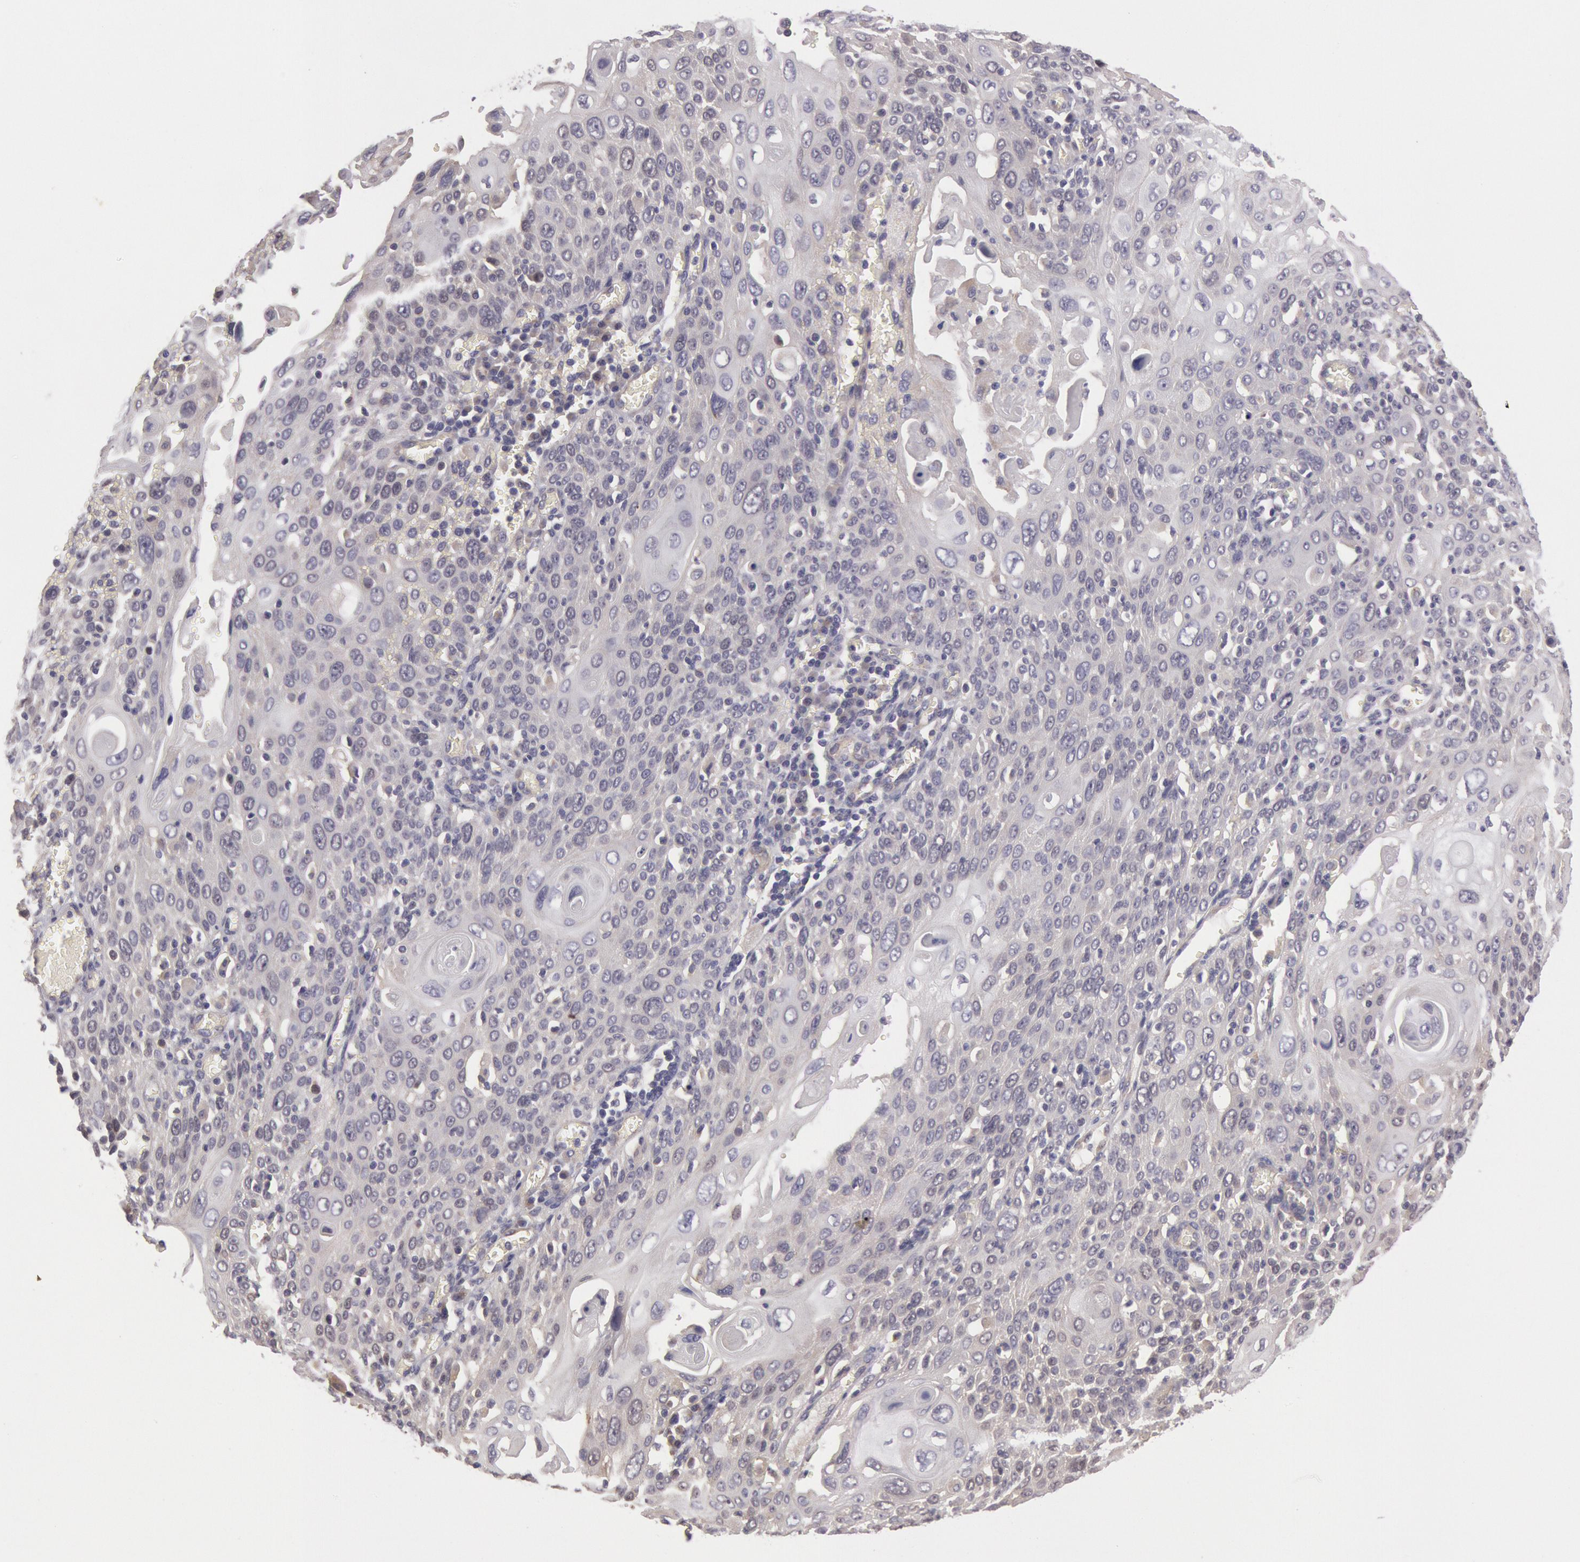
{"staining": {"intensity": "negative", "quantity": "none", "location": "none"}, "tissue": "cervical cancer", "cell_type": "Tumor cells", "image_type": "cancer", "snomed": [{"axis": "morphology", "description": "Squamous cell carcinoma, NOS"}, {"axis": "topography", "description": "Cervix"}], "caption": "A histopathology image of cervical squamous cell carcinoma stained for a protein exhibits no brown staining in tumor cells. (DAB (3,3'-diaminobenzidine) immunohistochemistry visualized using brightfield microscopy, high magnification).", "gene": "AMOTL1", "patient": {"sex": "female", "age": 54}}